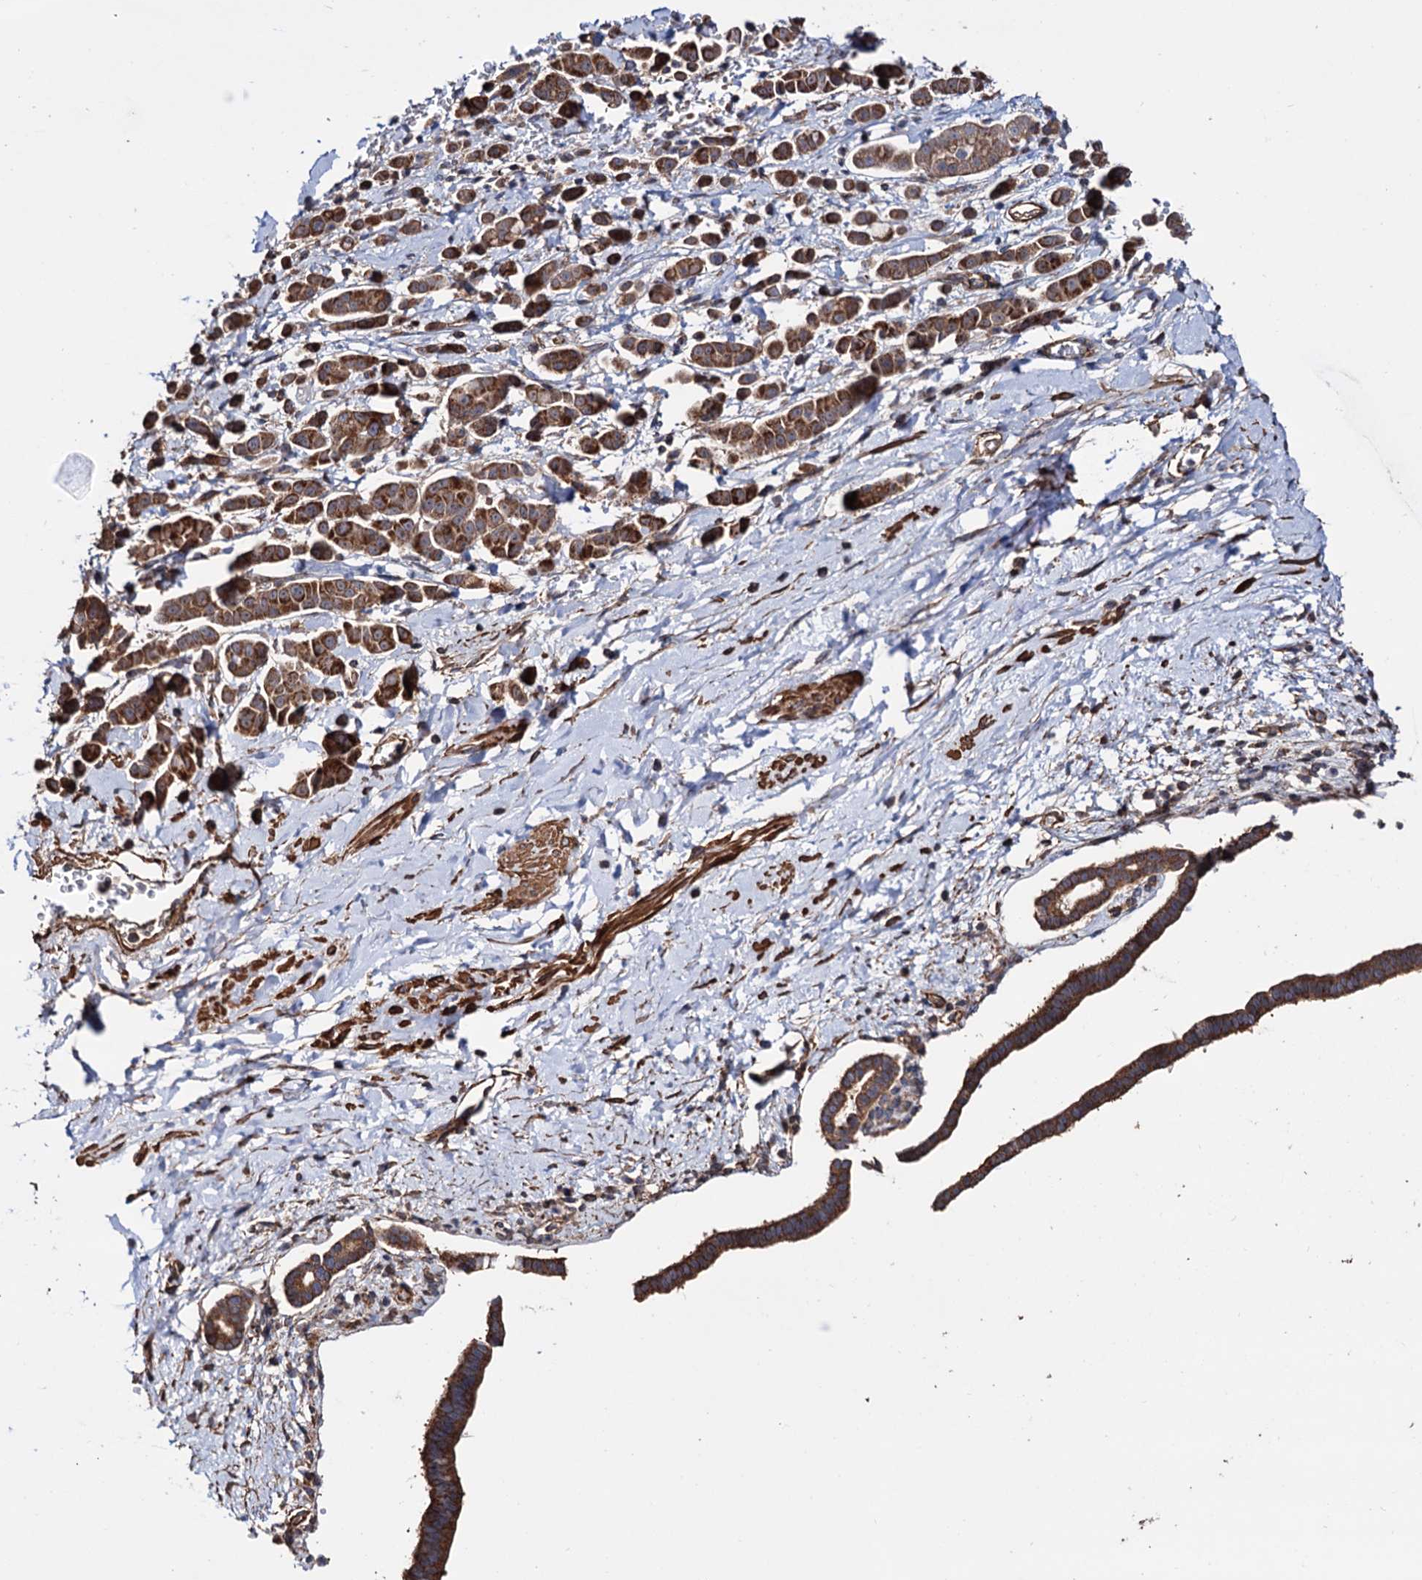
{"staining": {"intensity": "strong", "quantity": ">75%", "location": "cytoplasmic/membranous"}, "tissue": "pancreatic cancer", "cell_type": "Tumor cells", "image_type": "cancer", "snomed": [{"axis": "morphology", "description": "Normal tissue, NOS"}, {"axis": "morphology", "description": "Adenocarcinoma, NOS"}, {"axis": "topography", "description": "Pancreas"}], "caption": "Strong cytoplasmic/membranous positivity is identified in about >75% of tumor cells in pancreatic cancer.", "gene": "MRPL42", "patient": {"sex": "female", "age": 64}}